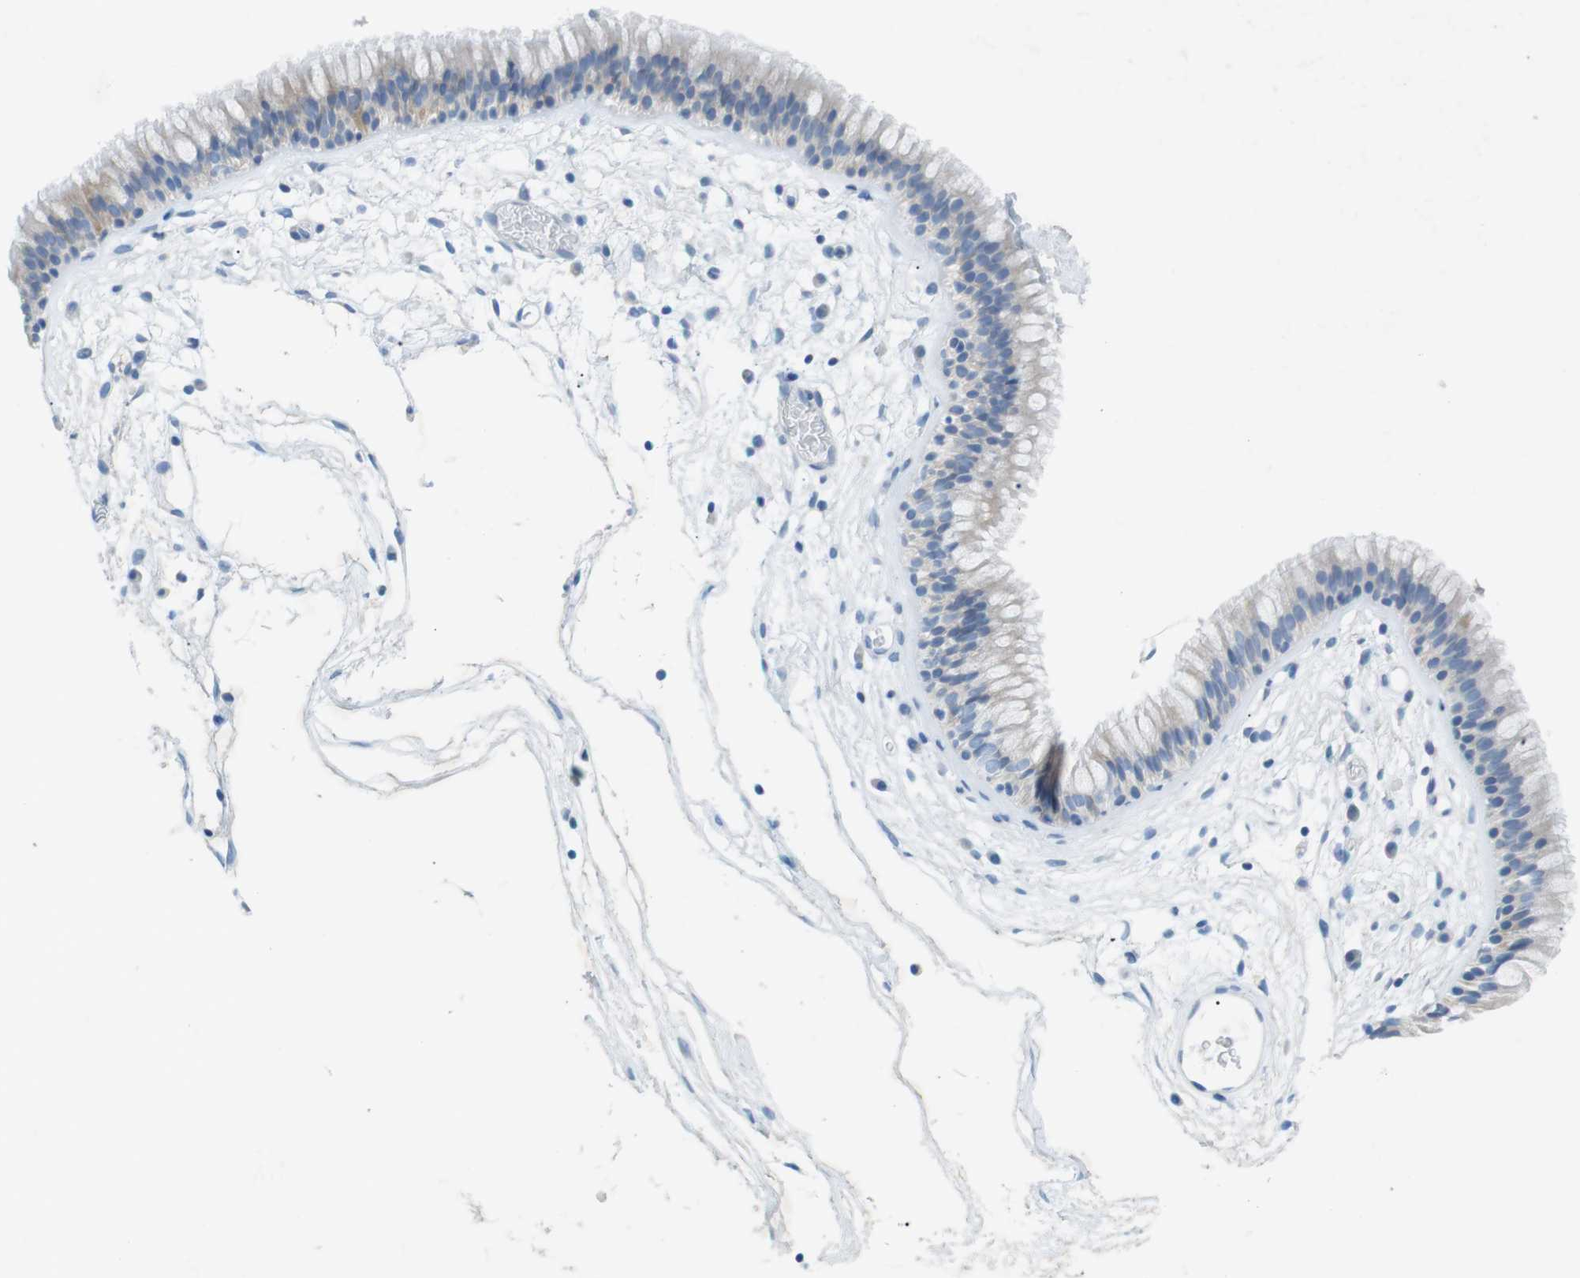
{"staining": {"intensity": "negative", "quantity": "none", "location": "none"}, "tissue": "nasopharynx", "cell_type": "Respiratory epithelial cells", "image_type": "normal", "snomed": [{"axis": "morphology", "description": "Normal tissue, NOS"}, {"axis": "morphology", "description": "Inflammation, NOS"}, {"axis": "topography", "description": "Nasopharynx"}], "caption": "This is an immunohistochemistry (IHC) image of unremarkable human nasopharynx. There is no staining in respiratory epithelial cells.", "gene": "SALL4", "patient": {"sex": "male", "age": 48}}